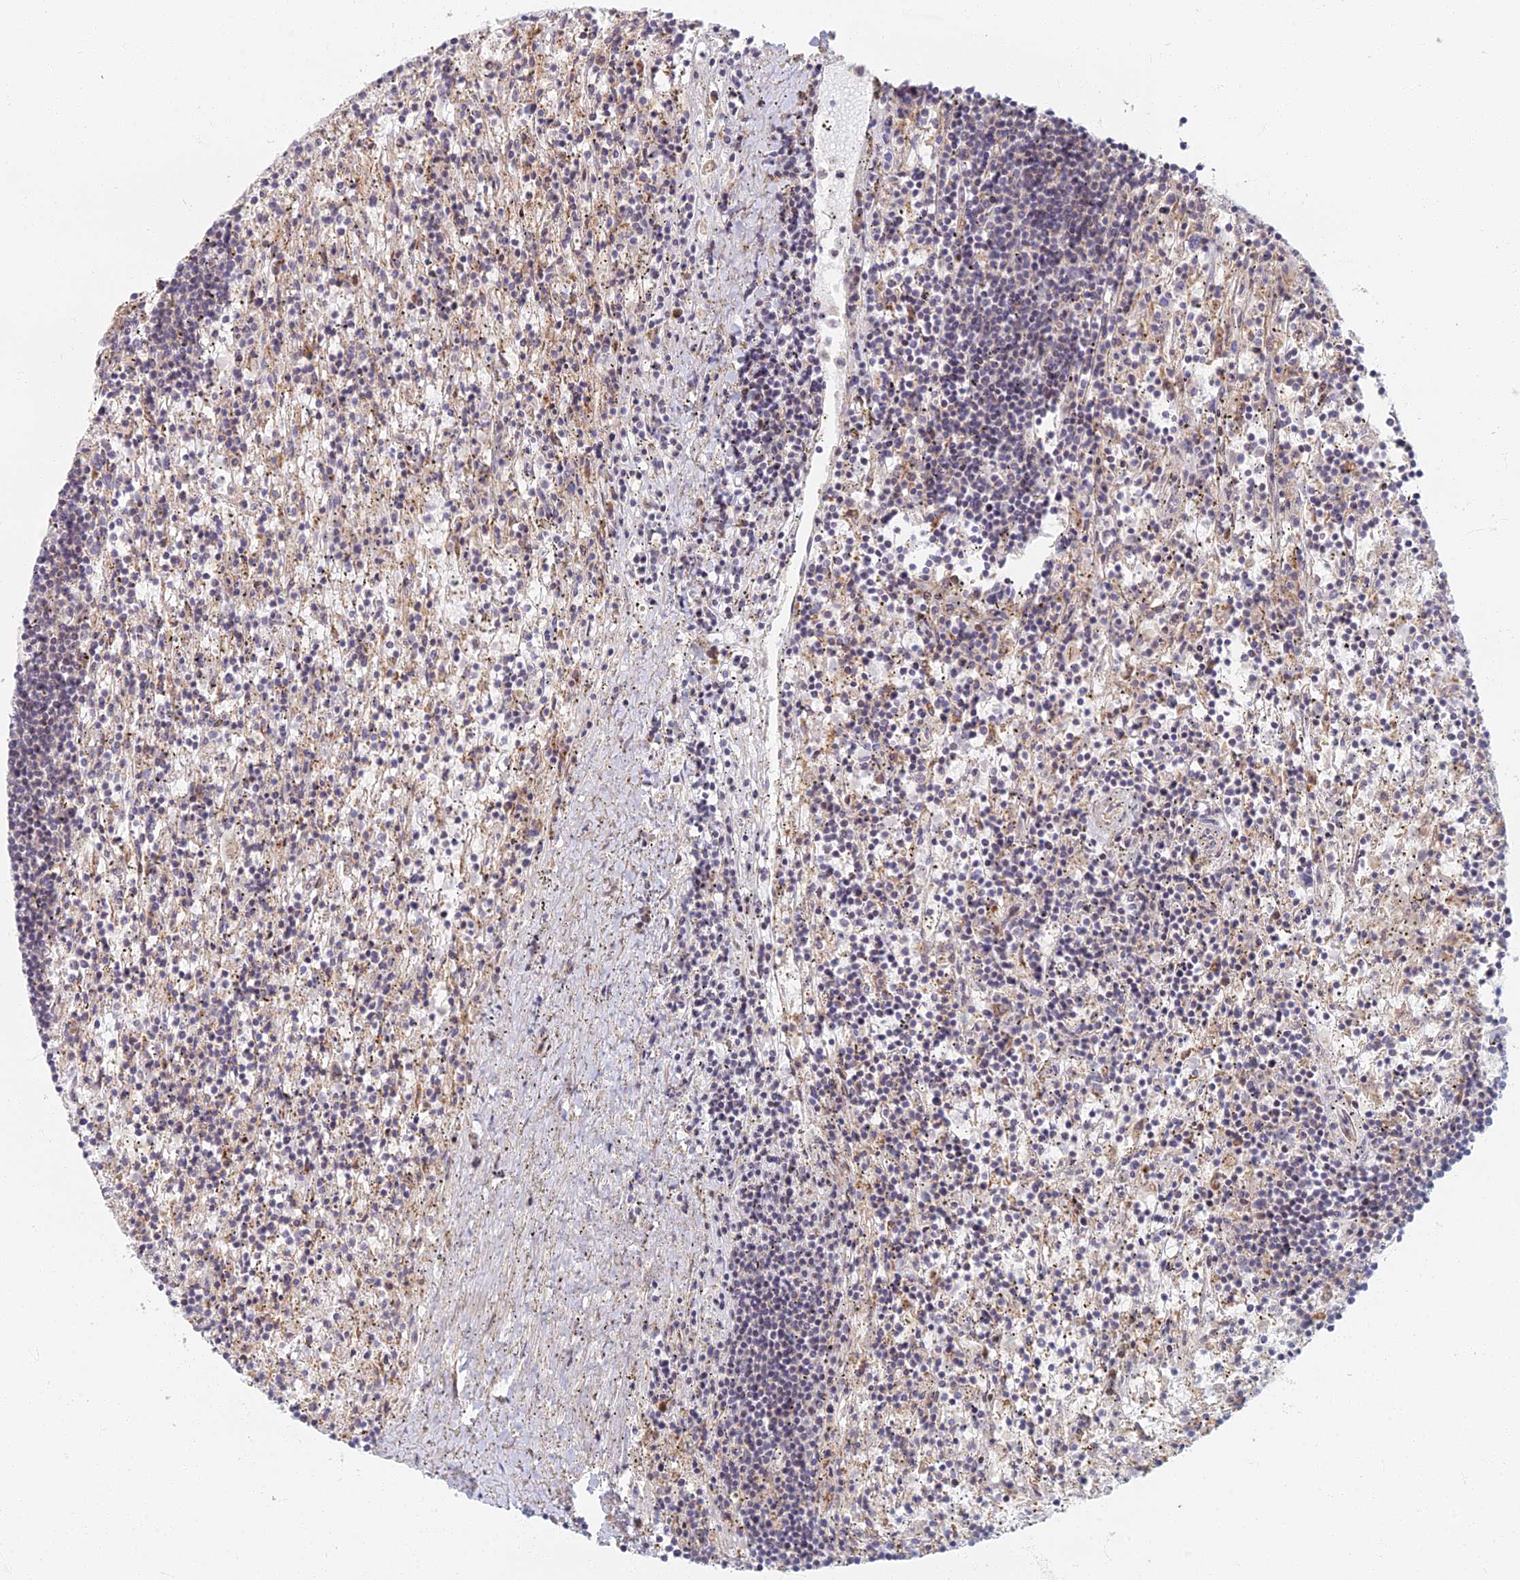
{"staining": {"intensity": "negative", "quantity": "none", "location": "none"}, "tissue": "lymphoma", "cell_type": "Tumor cells", "image_type": "cancer", "snomed": [{"axis": "morphology", "description": "Malignant lymphoma, non-Hodgkin's type, Low grade"}, {"axis": "topography", "description": "Spleen"}], "caption": "This is an IHC image of low-grade malignant lymphoma, non-Hodgkin's type. There is no staining in tumor cells.", "gene": "C15orf40", "patient": {"sex": "male", "age": 76}}